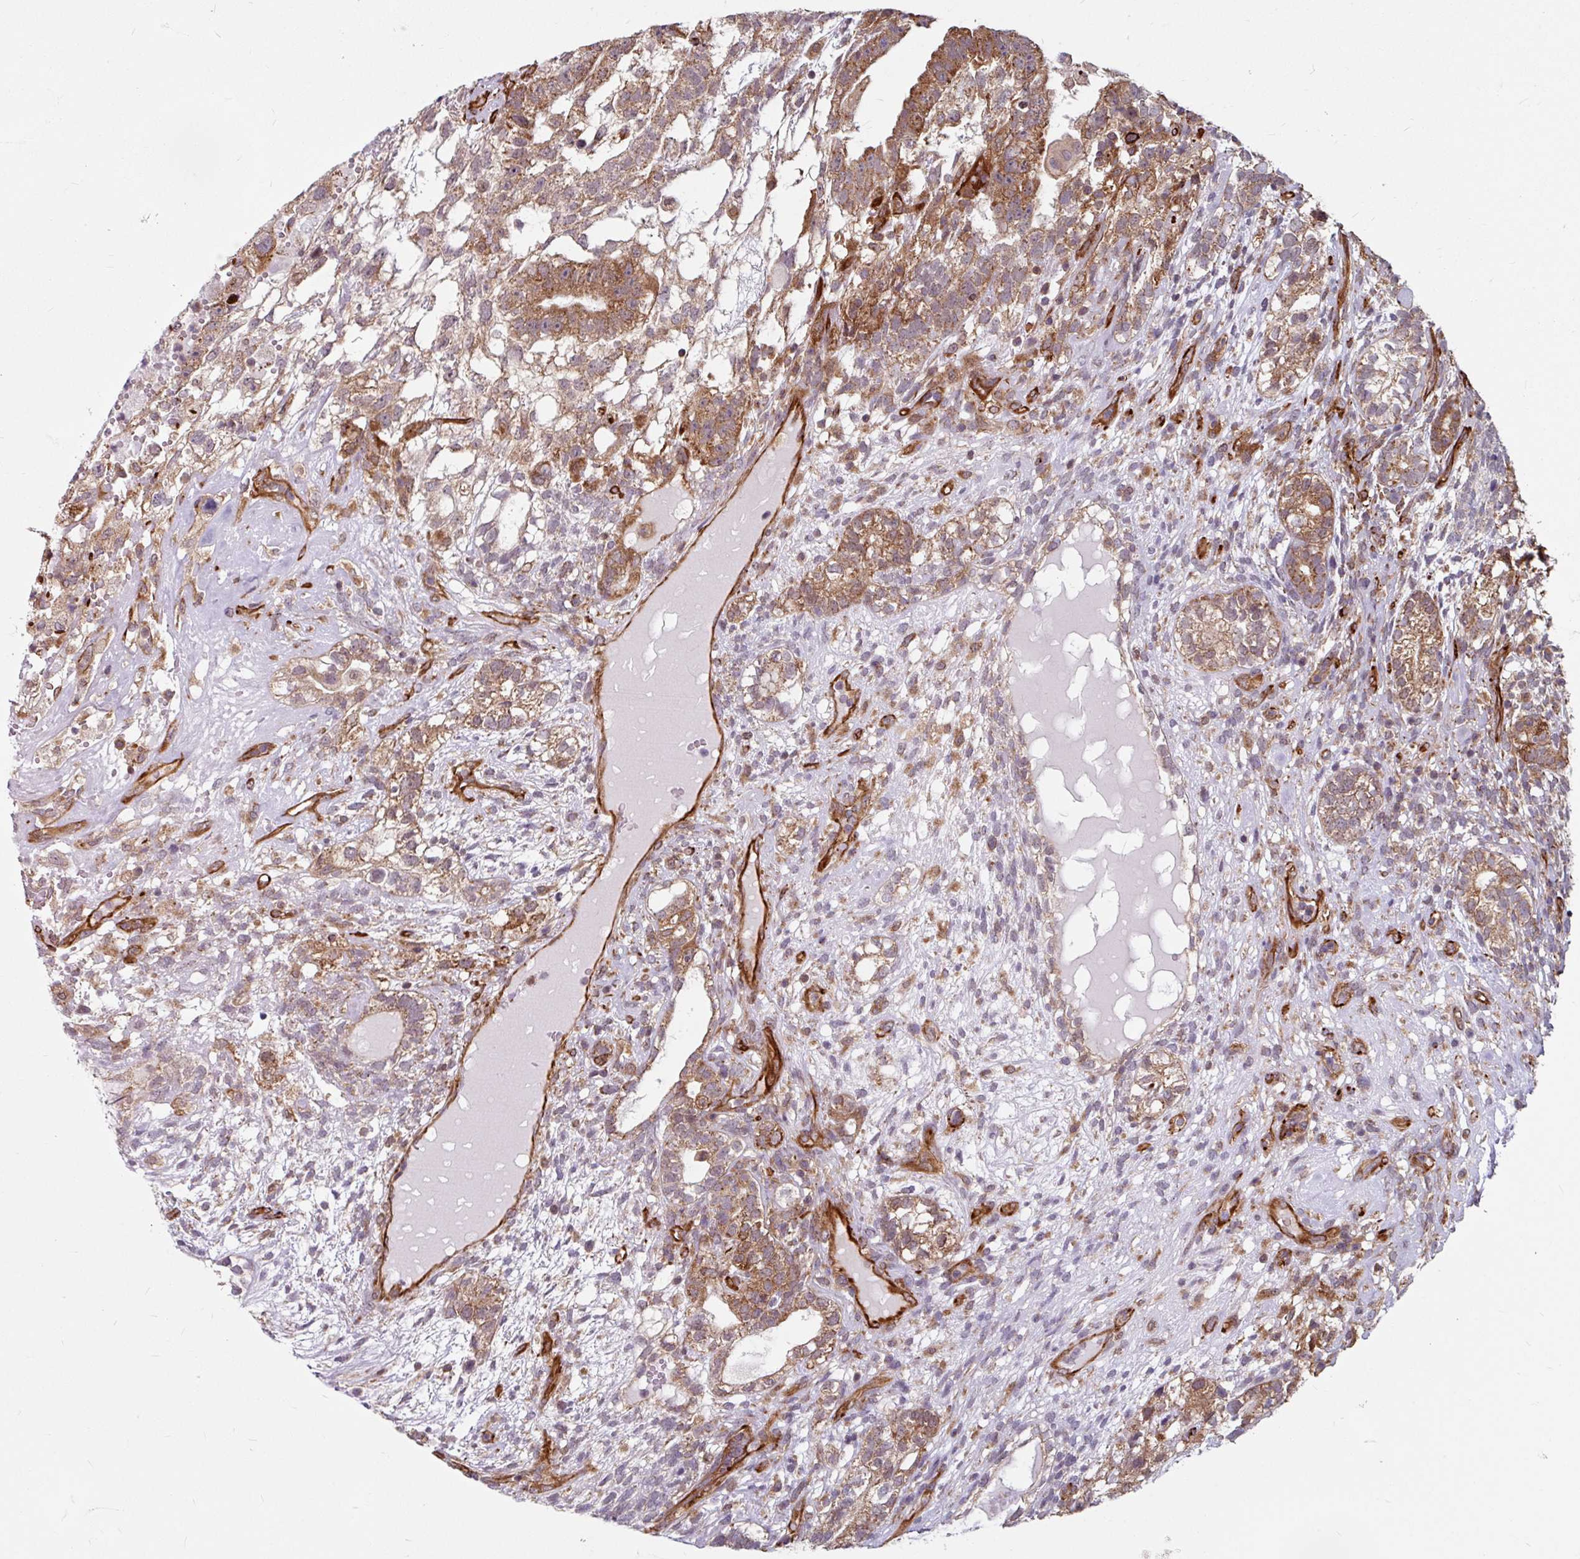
{"staining": {"intensity": "moderate", "quantity": ">75%", "location": "cytoplasmic/membranous"}, "tissue": "testis cancer", "cell_type": "Tumor cells", "image_type": "cancer", "snomed": [{"axis": "morphology", "description": "Seminoma, NOS"}, {"axis": "morphology", "description": "Carcinoma, Embryonal, NOS"}, {"axis": "topography", "description": "Testis"}], "caption": "A brown stain labels moderate cytoplasmic/membranous staining of a protein in testis seminoma tumor cells.", "gene": "DAAM2", "patient": {"sex": "male", "age": 41}}